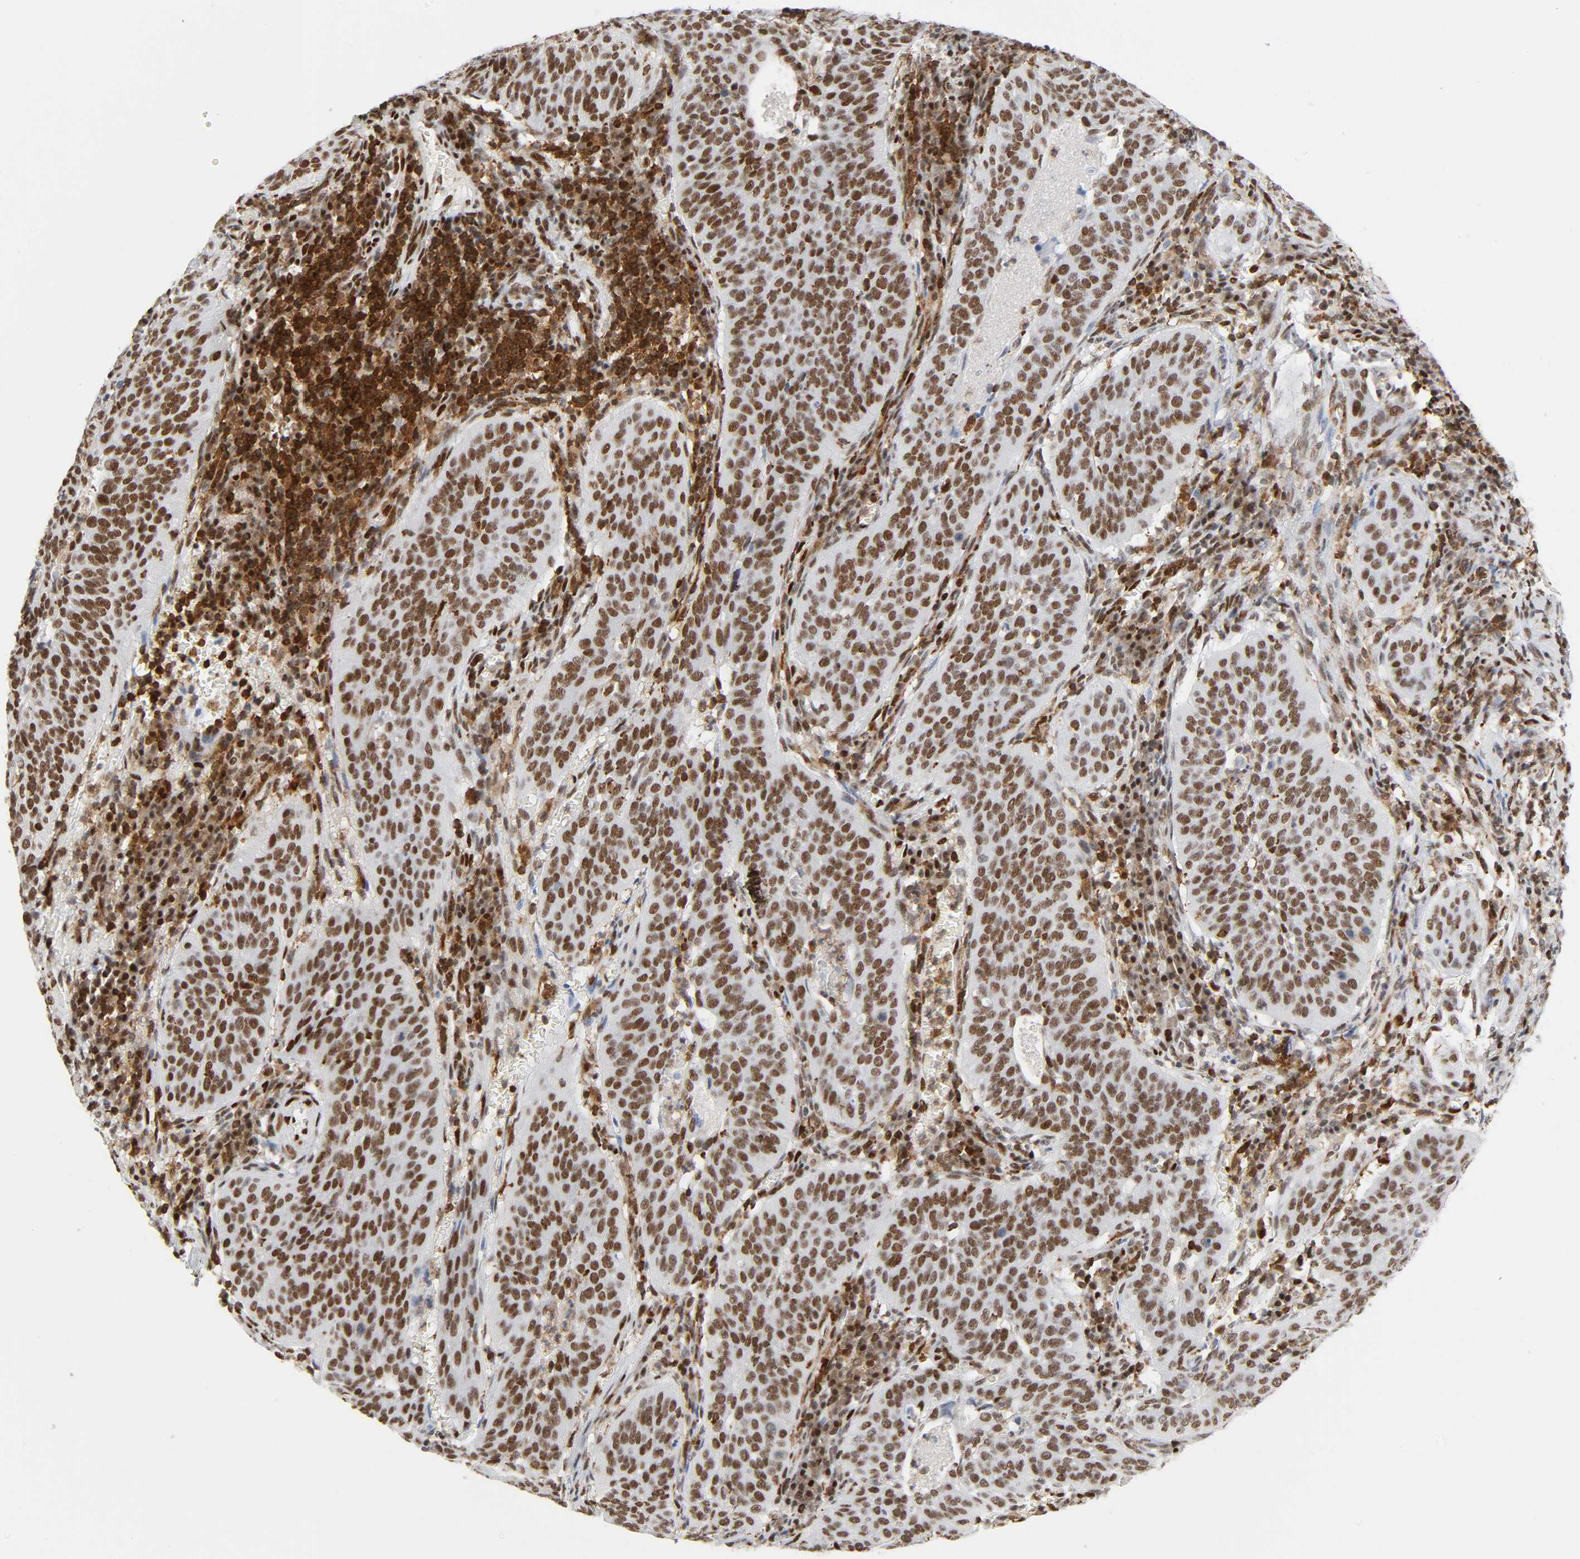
{"staining": {"intensity": "strong", "quantity": ">75%", "location": "nuclear"}, "tissue": "cervical cancer", "cell_type": "Tumor cells", "image_type": "cancer", "snomed": [{"axis": "morphology", "description": "Squamous cell carcinoma, NOS"}, {"axis": "topography", "description": "Cervix"}], "caption": "High-magnification brightfield microscopy of squamous cell carcinoma (cervical) stained with DAB (brown) and counterstained with hematoxylin (blue). tumor cells exhibit strong nuclear expression is identified in about>75% of cells. (DAB (3,3'-diaminobenzidine) IHC with brightfield microscopy, high magnification).", "gene": "WAS", "patient": {"sex": "female", "age": 39}}